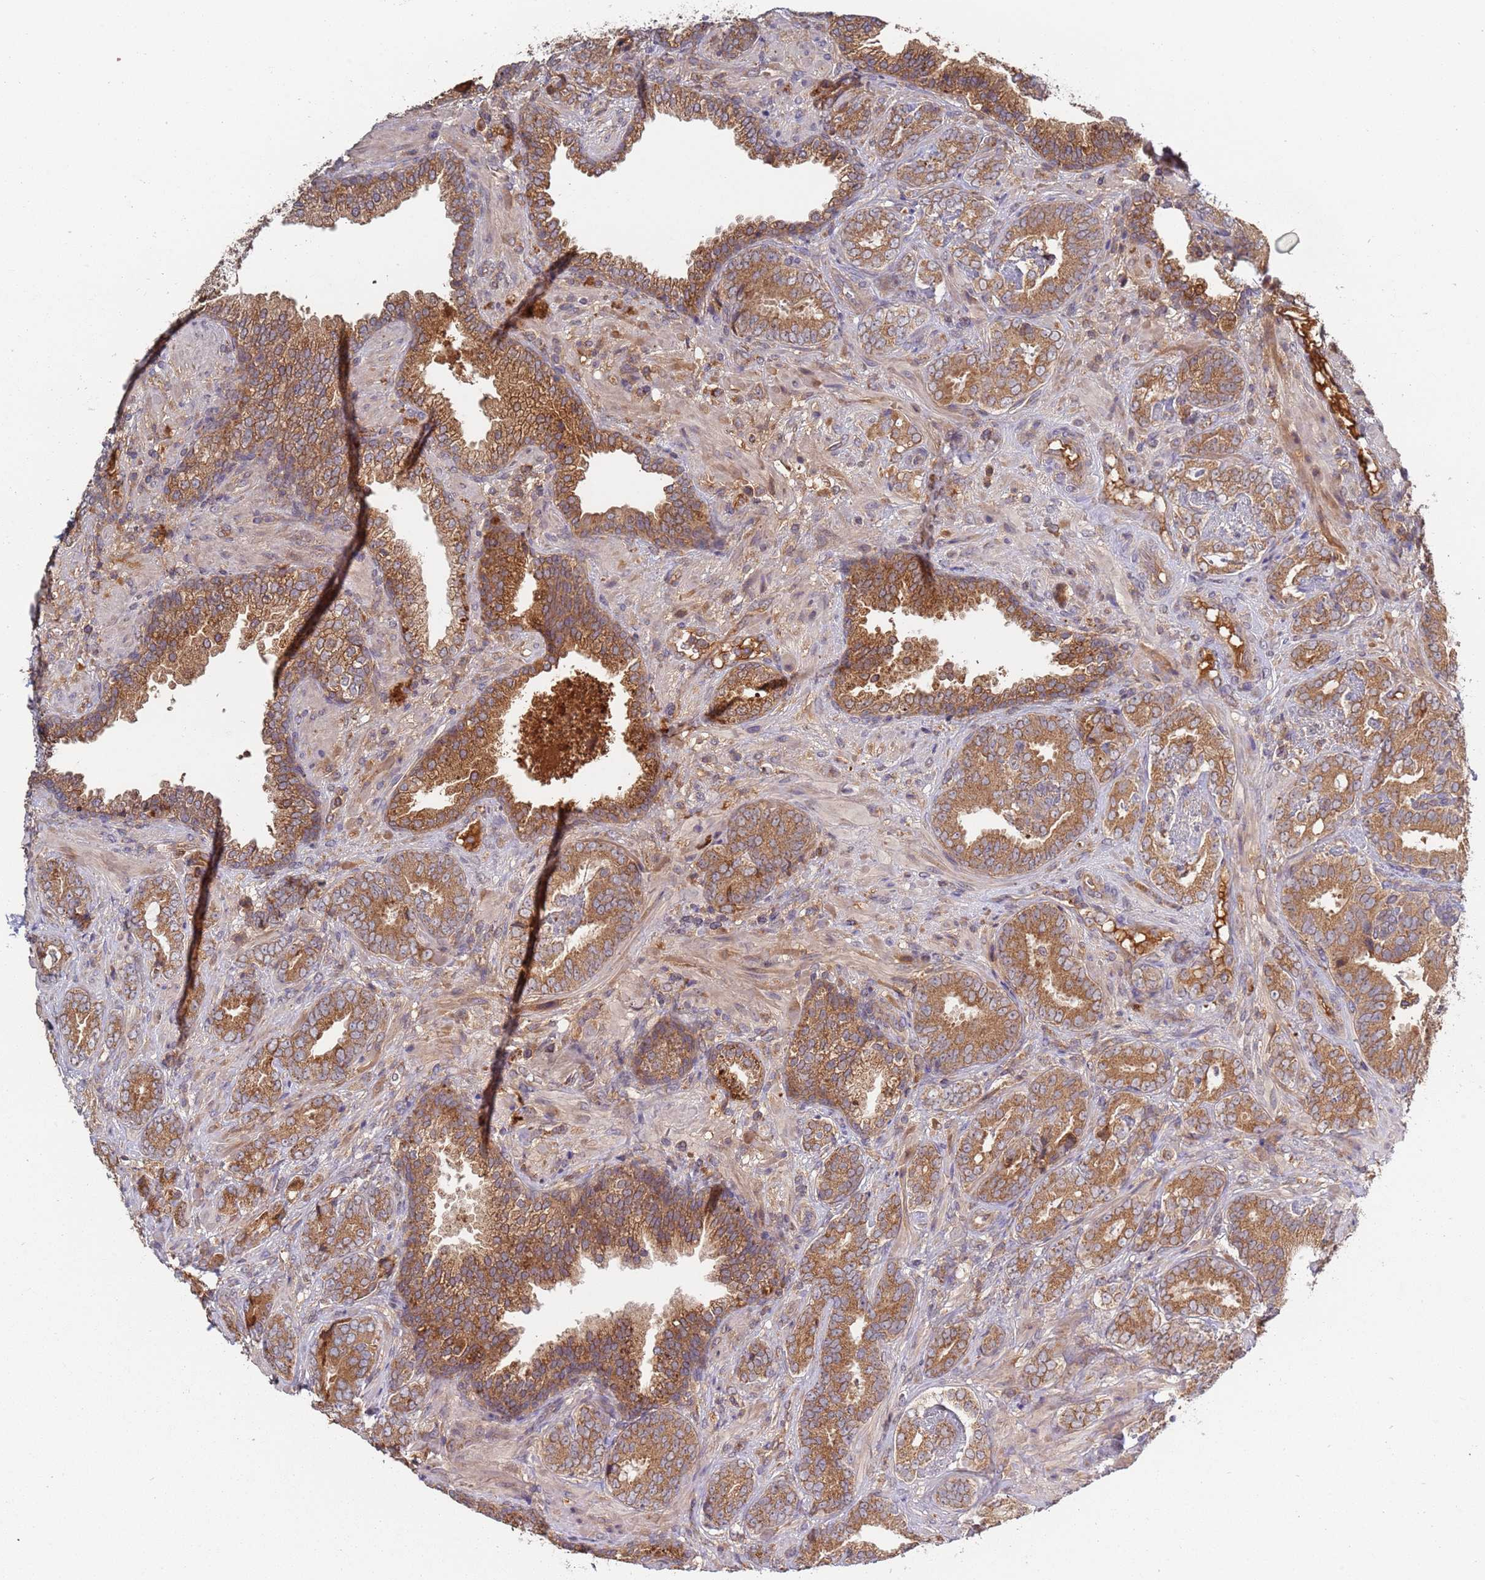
{"staining": {"intensity": "strong", "quantity": ">75%", "location": "cytoplasmic/membranous"}, "tissue": "prostate cancer", "cell_type": "Tumor cells", "image_type": "cancer", "snomed": [{"axis": "morphology", "description": "Adenocarcinoma, High grade"}, {"axis": "topography", "description": "Prostate"}], "caption": "This is an image of immunohistochemistry staining of prostate cancer (adenocarcinoma (high-grade)), which shows strong positivity in the cytoplasmic/membranous of tumor cells.", "gene": "OR5A2", "patient": {"sex": "male", "age": 71}}